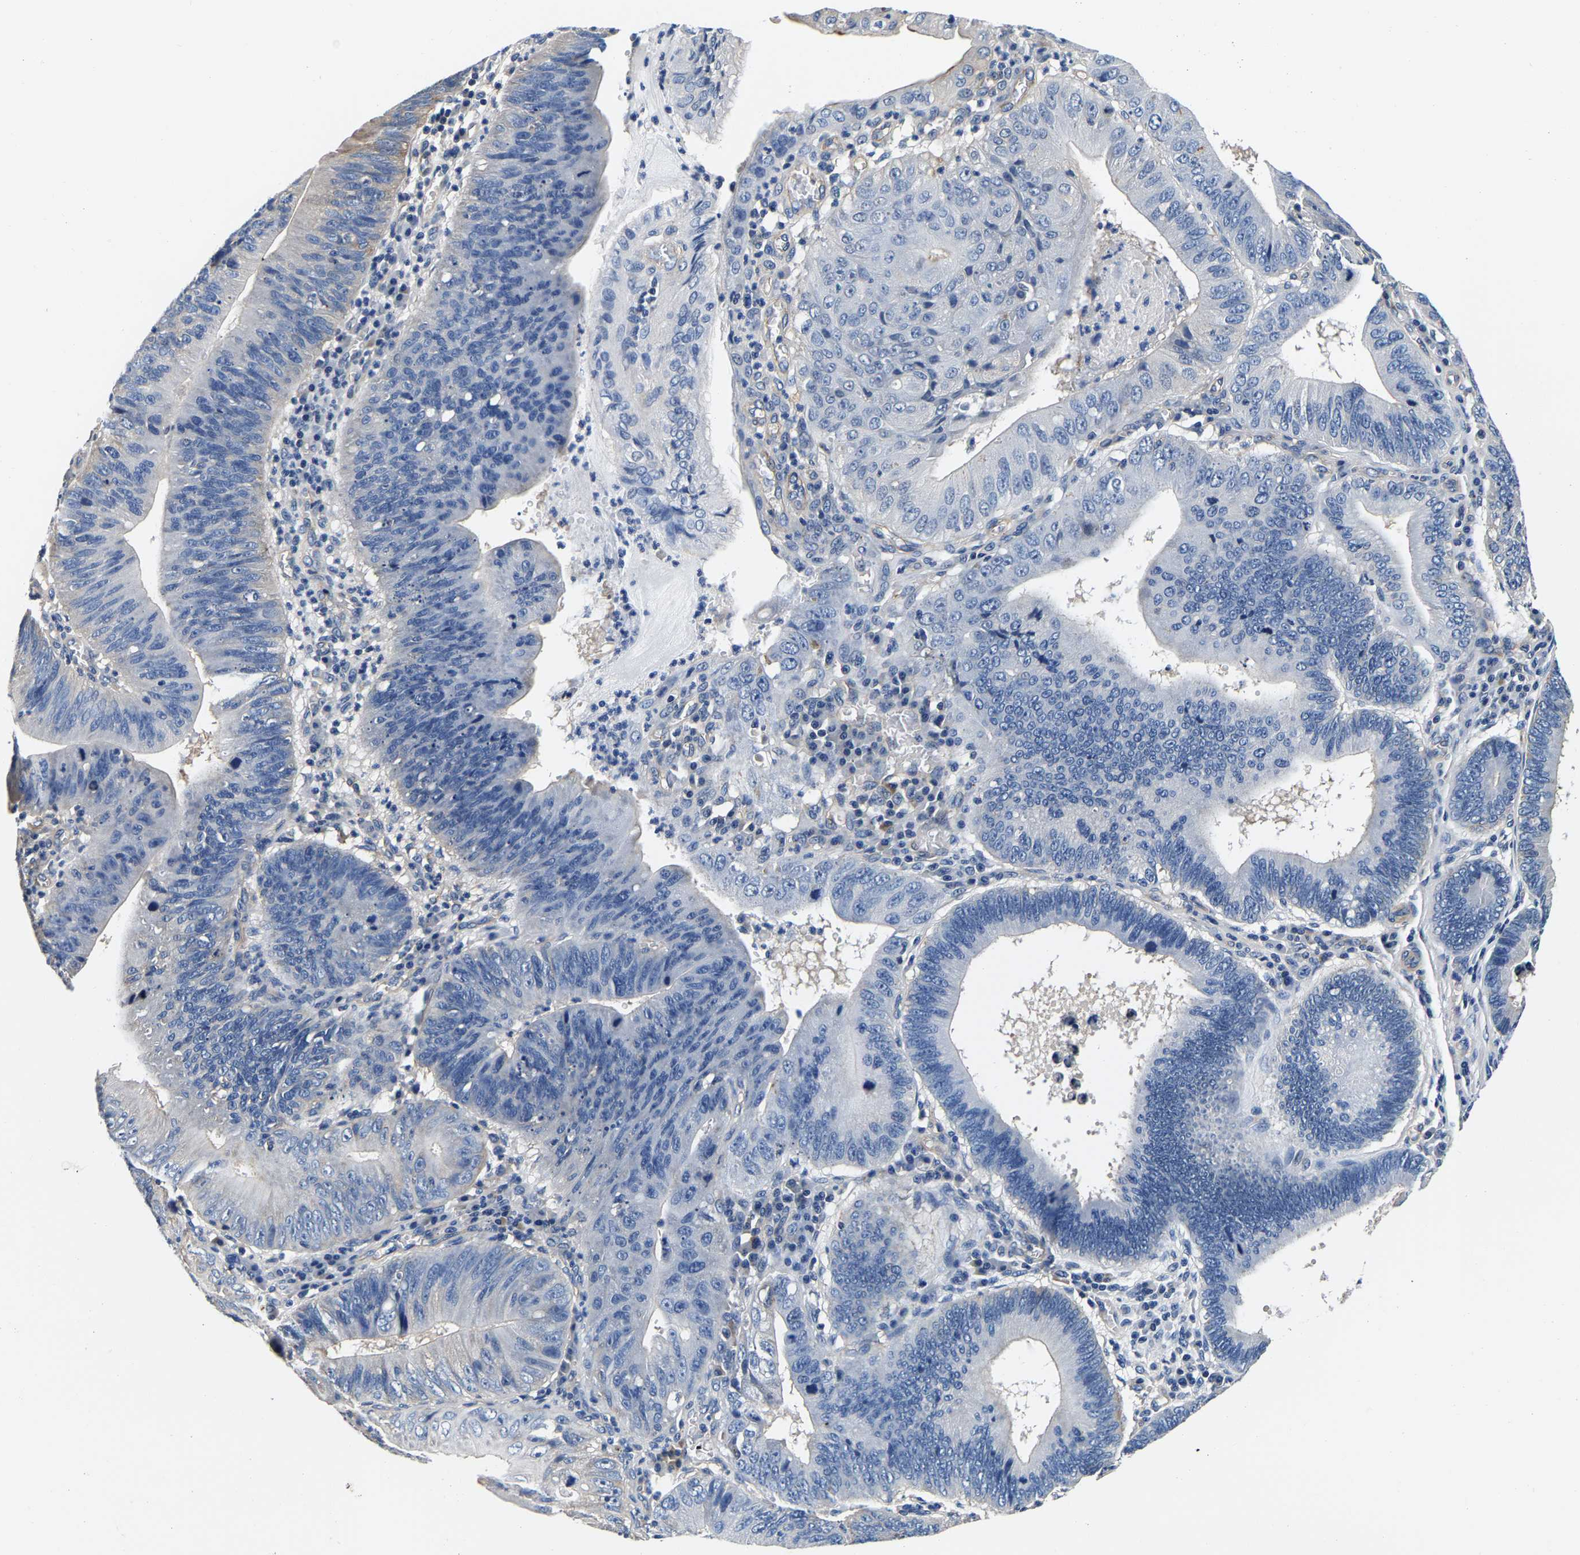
{"staining": {"intensity": "negative", "quantity": "none", "location": "none"}, "tissue": "stomach cancer", "cell_type": "Tumor cells", "image_type": "cancer", "snomed": [{"axis": "morphology", "description": "Adenocarcinoma, NOS"}, {"axis": "topography", "description": "Stomach"}], "caption": "Human stomach cancer stained for a protein using IHC exhibits no expression in tumor cells.", "gene": "SH3GLB1", "patient": {"sex": "male", "age": 59}}